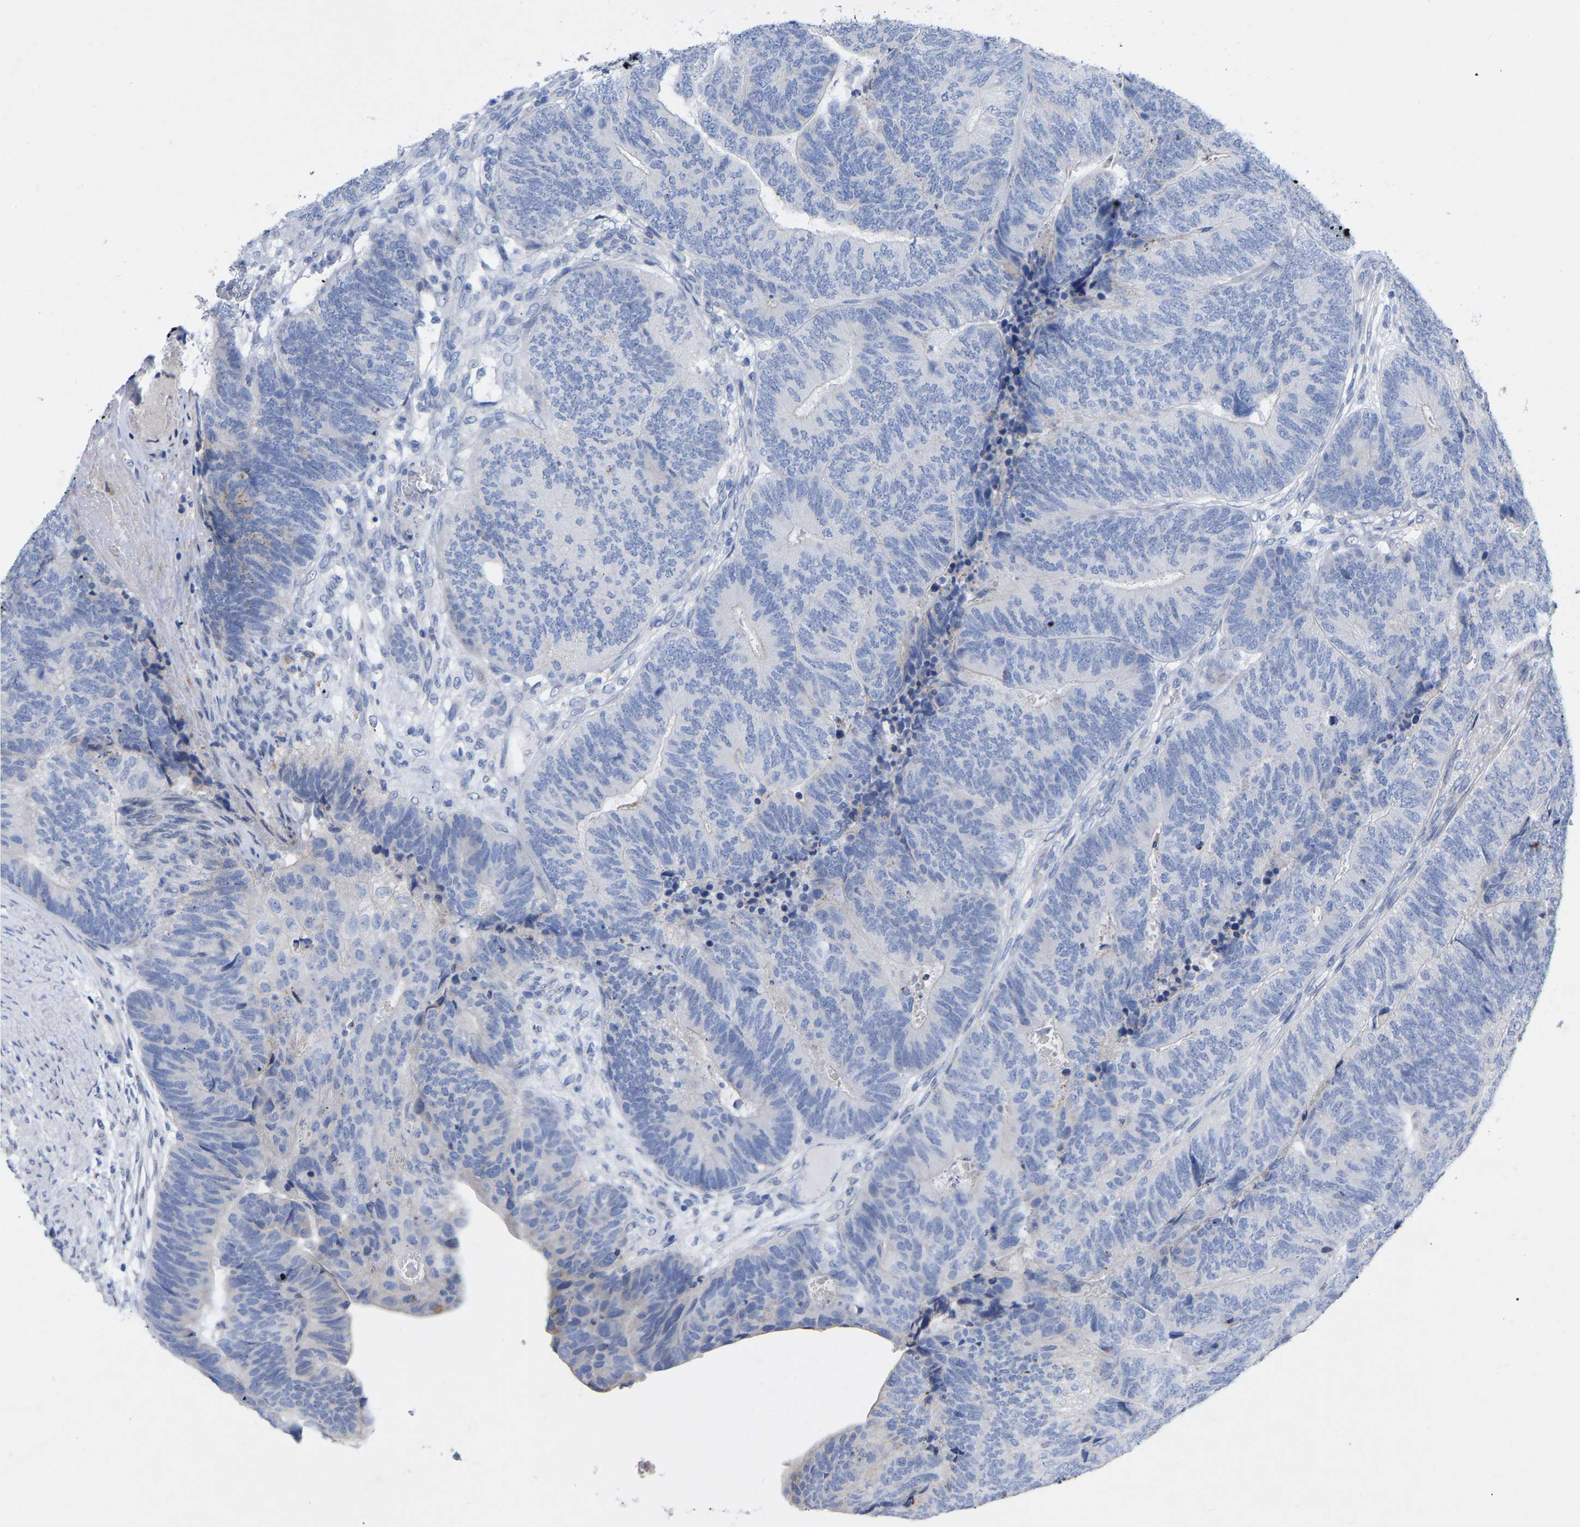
{"staining": {"intensity": "weak", "quantity": "<25%", "location": "cytoplasmic/membranous"}, "tissue": "colorectal cancer", "cell_type": "Tumor cells", "image_type": "cancer", "snomed": [{"axis": "morphology", "description": "Normal tissue, NOS"}, {"axis": "morphology", "description": "Adenocarcinoma, NOS"}, {"axis": "topography", "description": "Rectum"}], "caption": "Colorectal cancer (adenocarcinoma) was stained to show a protein in brown. There is no significant expression in tumor cells. (DAB IHC with hematoxylin counter stain).", "gene": "STRIP2", "patient": {"sex": "female", "age": 66}}